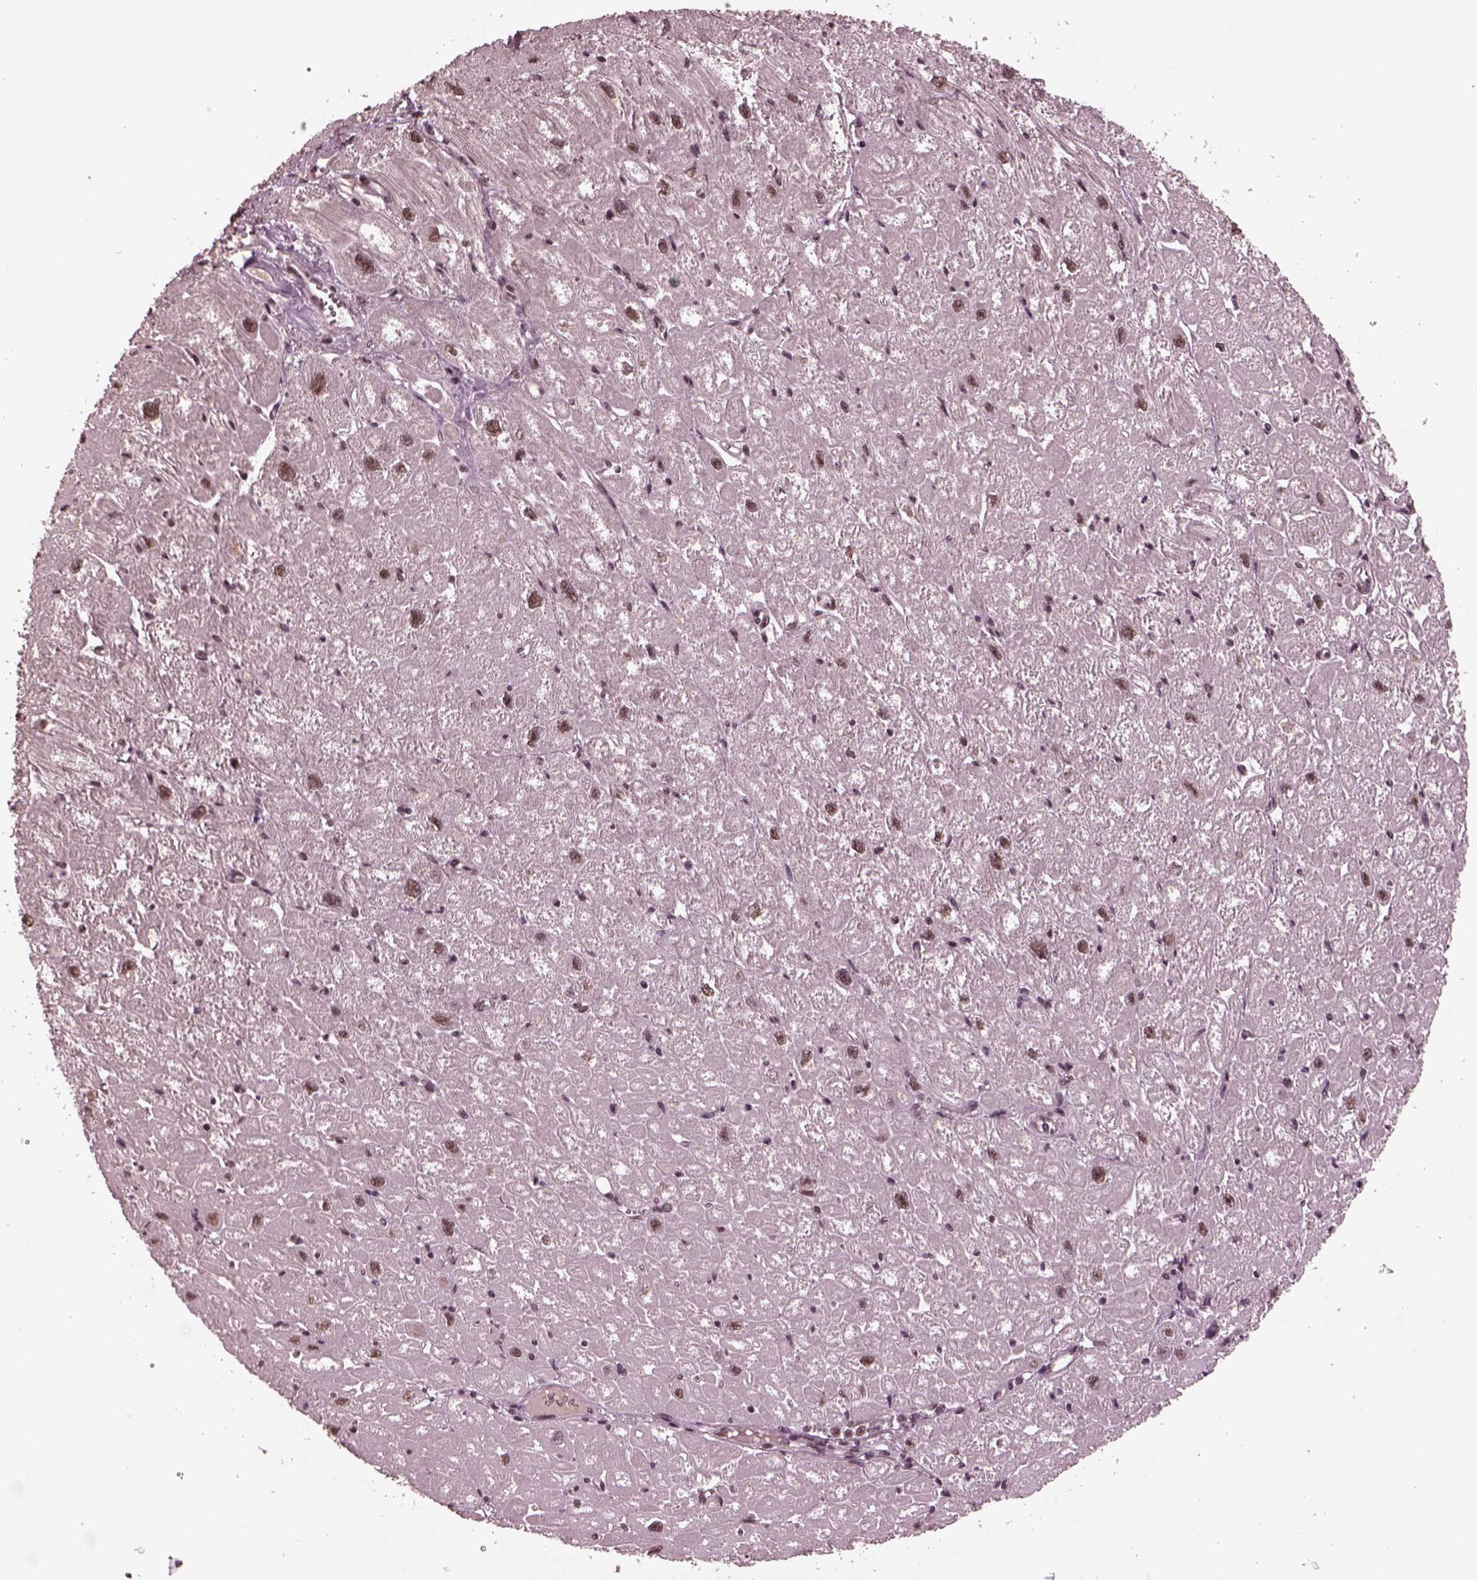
{"staining": {"intensity": "moderate", "quantity": "25%-75%", "location": "cytoplasmic/membranous,nuclear"}, "tissue": "heart muscle", "cell_type": "Cardiomyocytes", "image_type": "normal", "snomed": [{"axis": "morphology", "description": "Normal tissue, NOS"}, {"axis": "topography", "description": "Heart"}], "caption": "Brown immunohistochemical staining in benign heart muscle displays moderate cytoplasmic/membranous,nuclear staining in approximately 25%-75% of cardiomyocytes.", "gene": "NAP1L5", "patient": {"sex": "male", "age": 61}}